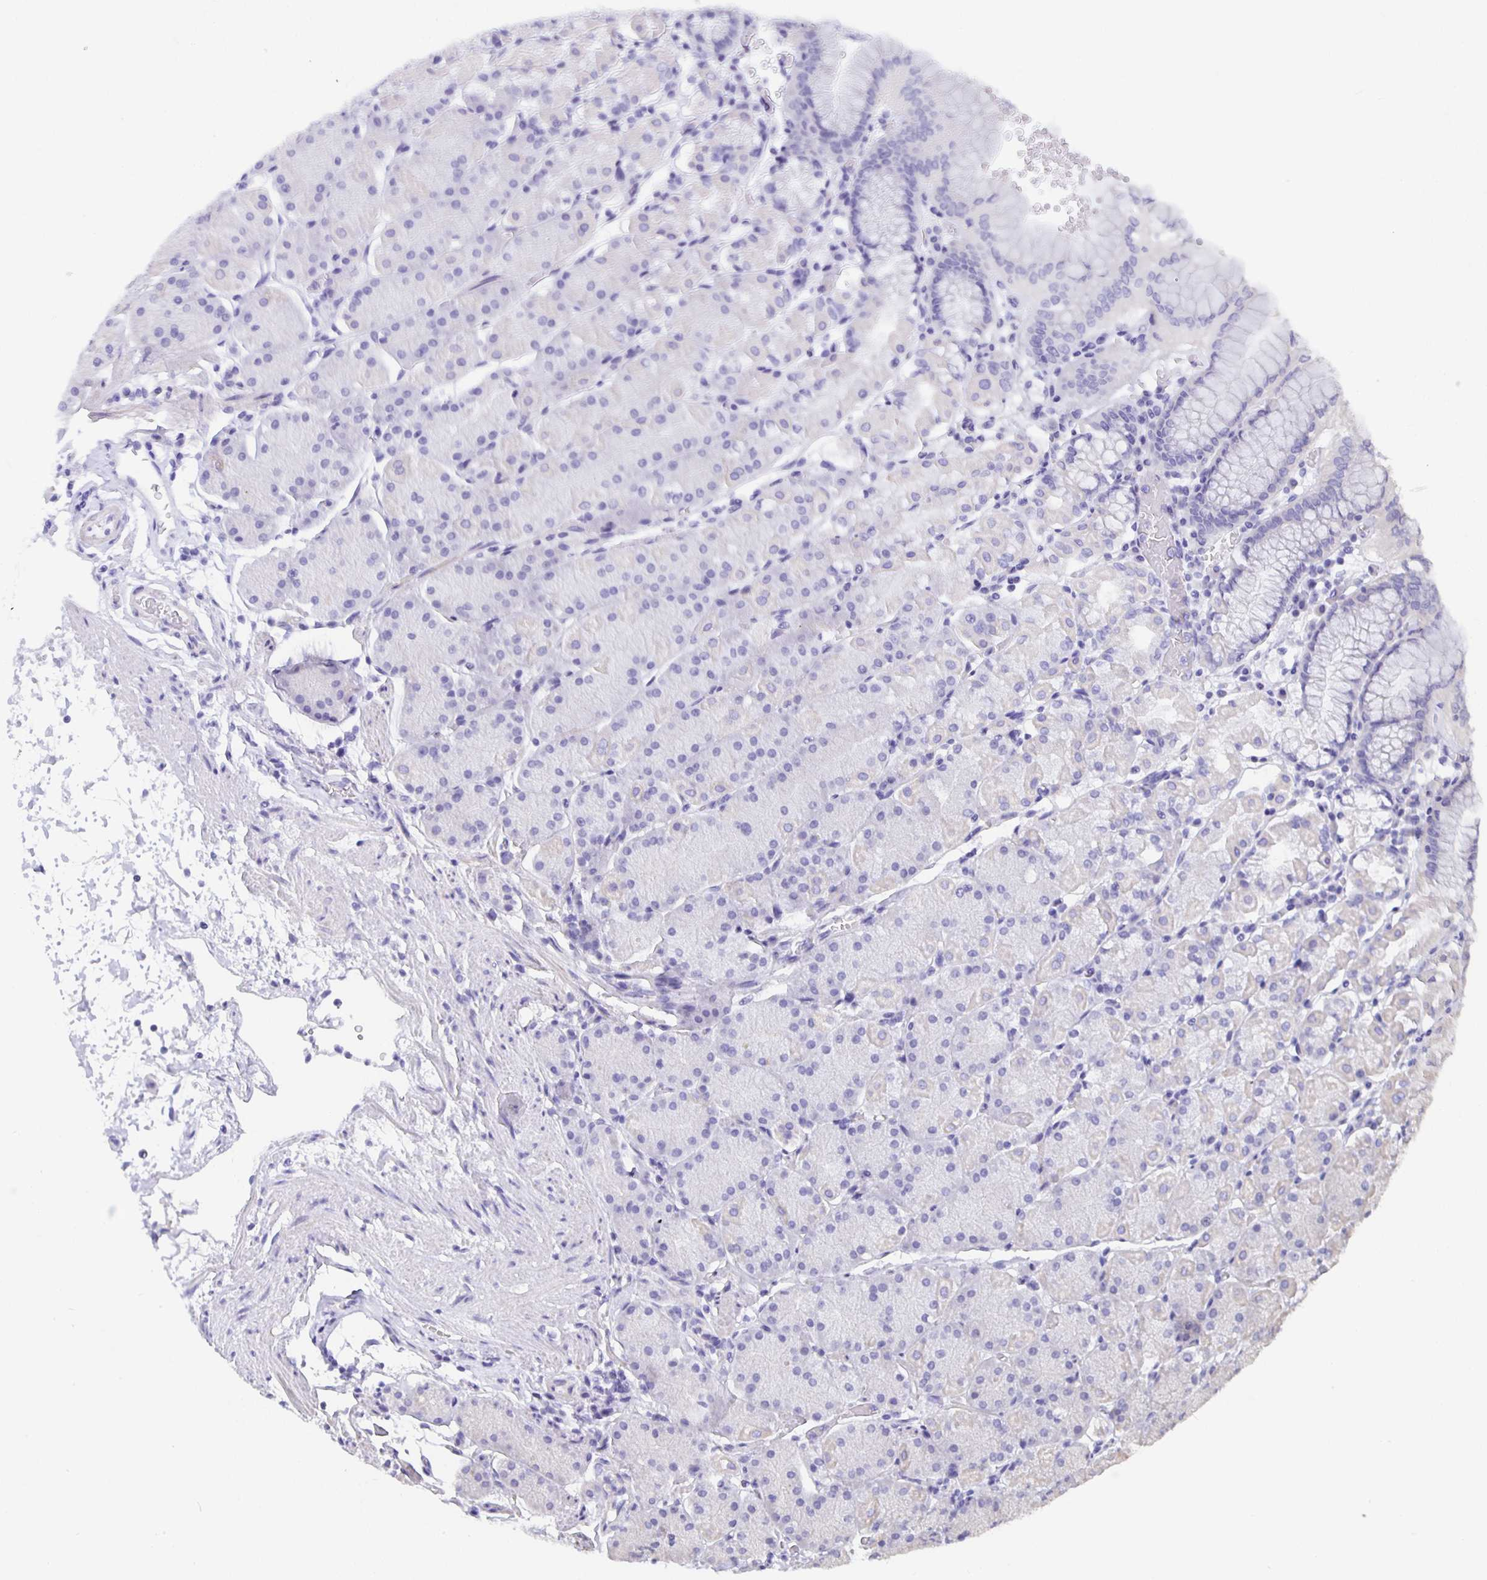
{"staining": {"intensity": "negative", "quantity": "none", "location": "none"}, "tissue": "stomach", "cell_type": "Glandular cells", "image_type": "normal", "snomed": [{"axis": "morphology", "description": "Normal tissue, NOS"}, {"axis": "topography", "description": "Stomach, upper"}, {"axis": "topography", "description": "Stomach"}], "caption": "The image demonstrates no significant staining in glandular cells of stomach. (Immunohistochemistry, brightfield microscopy, high magnification).", "gene": "CFAP74", "patient": {"sex": "male", "age": 76}}